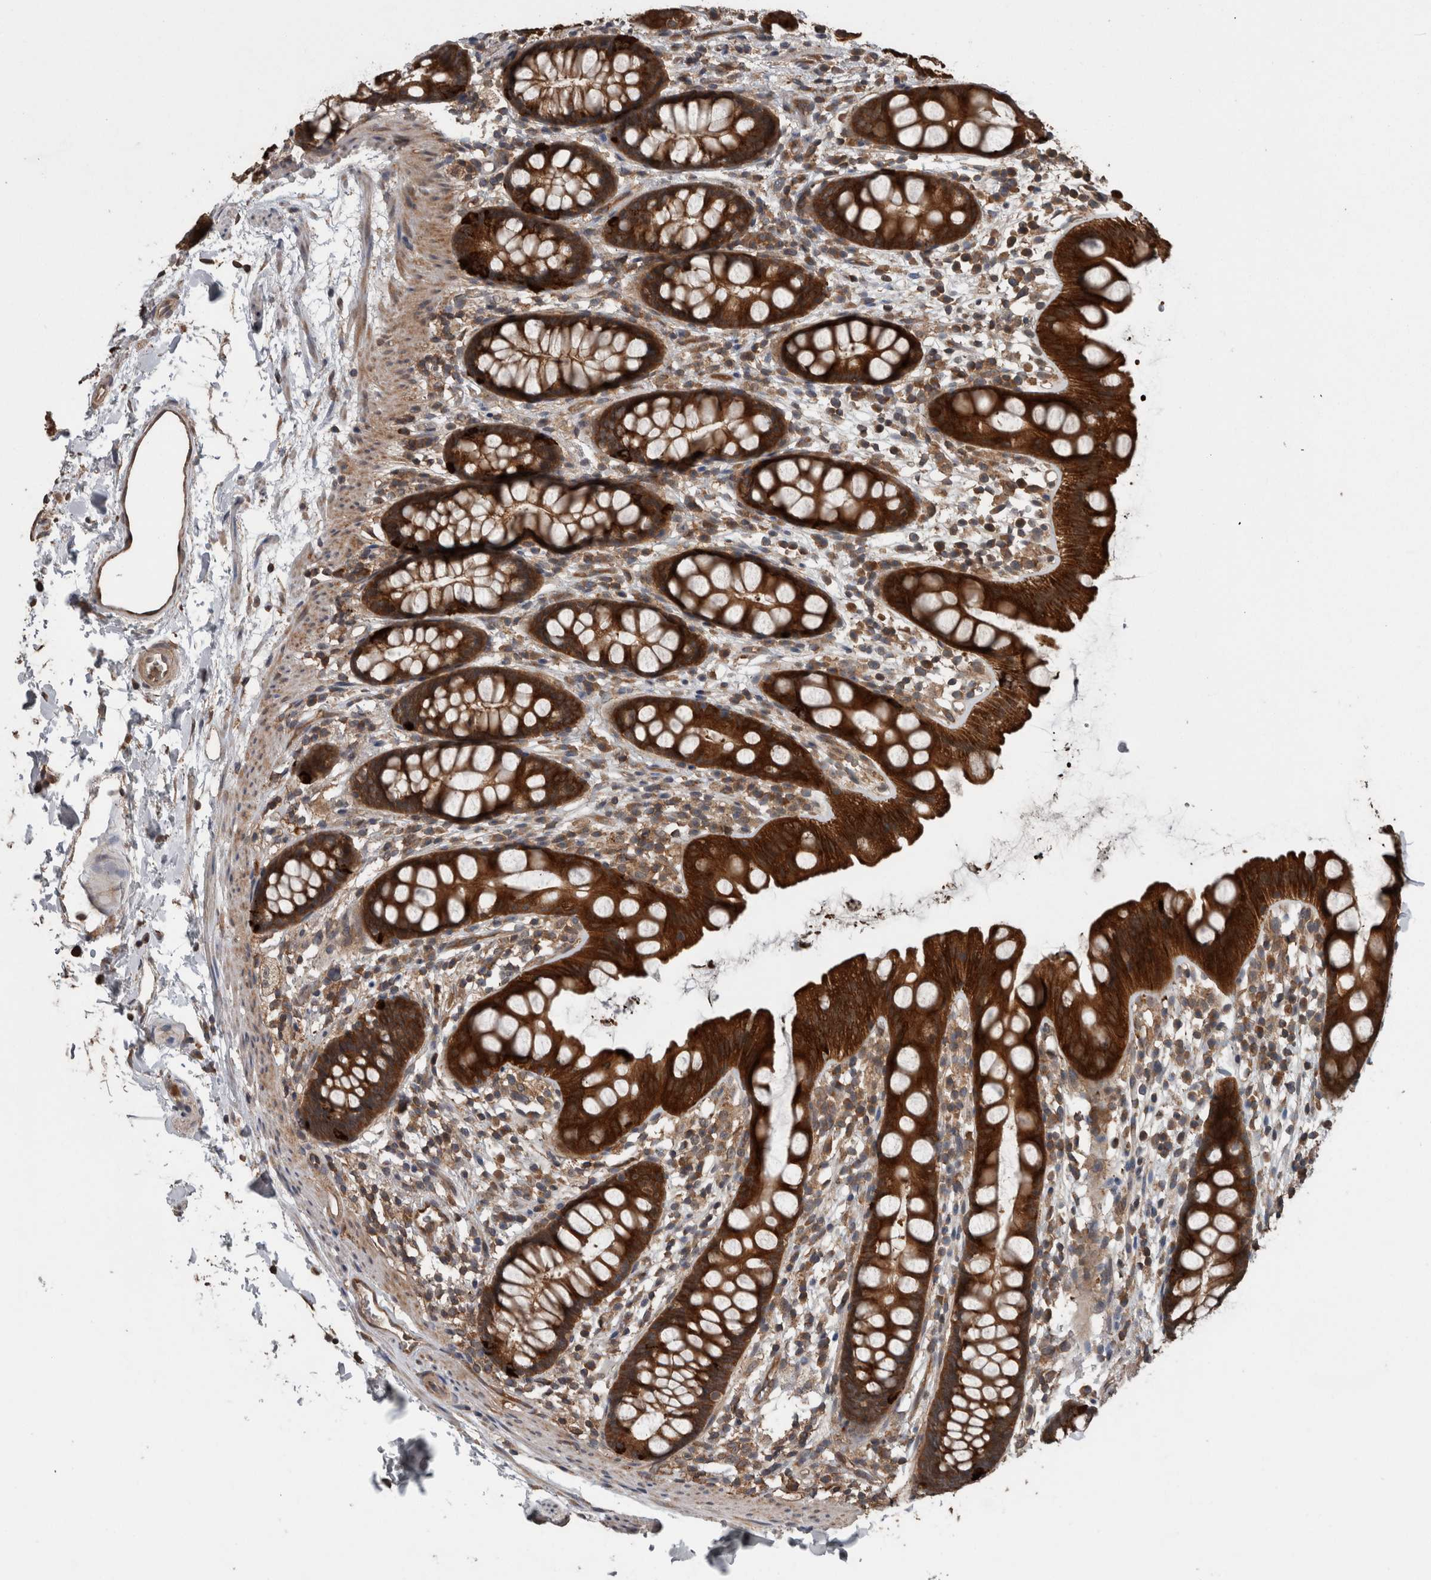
{"staining": {"intensity": "strong", "quantity": ">75%", "location": "cytoplasmic/membranous"}, "tissue": "rectum", "cell_type": "Glandular cells", "image_type": "normal", "snomed": [{"axis": "morphology", "description": "Normal tissue, NOS"}, {"axis": "topography", "description": "Rectum"}], "caption": "The micrograph exhibits immunohistochemical staining of unremarkable rectum. There is strong cytoplasmic/membranous expression is present in about >75% of glandular cells.", "gene": "RIOK3", "patient": {"sex": "female", "age": 65}}